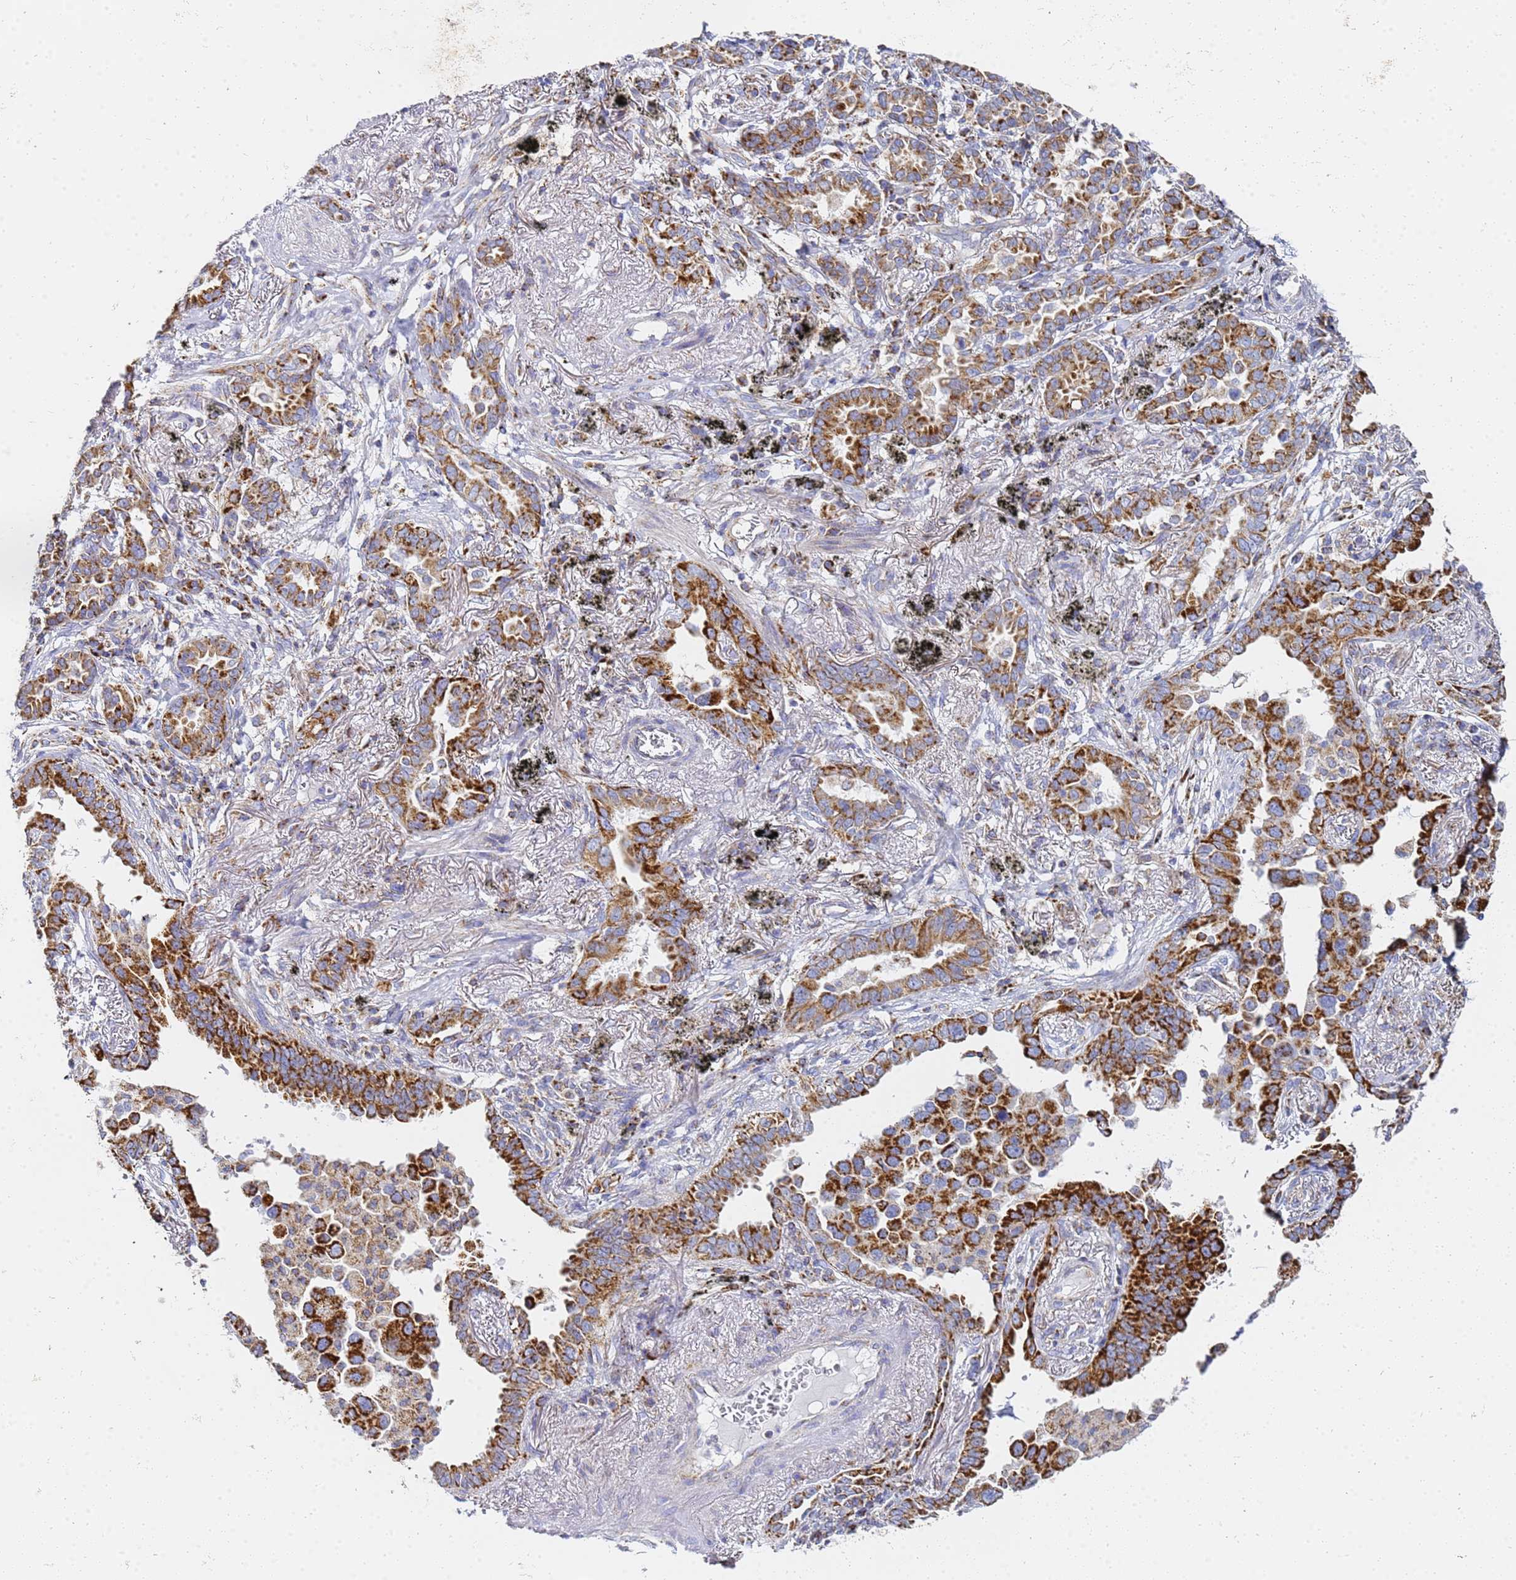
{"staining": {"intensity": "strong", "quantity": ">75%", "location": "cytoplasmic/membranous"}, "tissue": "lung cancer", "cell_type": "Tumor cells", "image_type": "cancer", "snomed": [{"axis": "morphology", "description": "Adenocarcinoma, NOS"}, {"axis": "topography", "description": "Lung"}], "caption": "DAB (3,3'-diaminobenzidine) immunohistochemical staining of human adenocarcinoma (lung) displays strong cytoplasmic/membranous protein positivity in approximately >75% of tumor cells. The staining was performed using DAB to visualize the protein expression in brown, while the nuclei were stained in blue with hematoxylin (Magnification: 20x).", "gene": "CNIH4", "patient": {"sex": "male", "age": 67}}